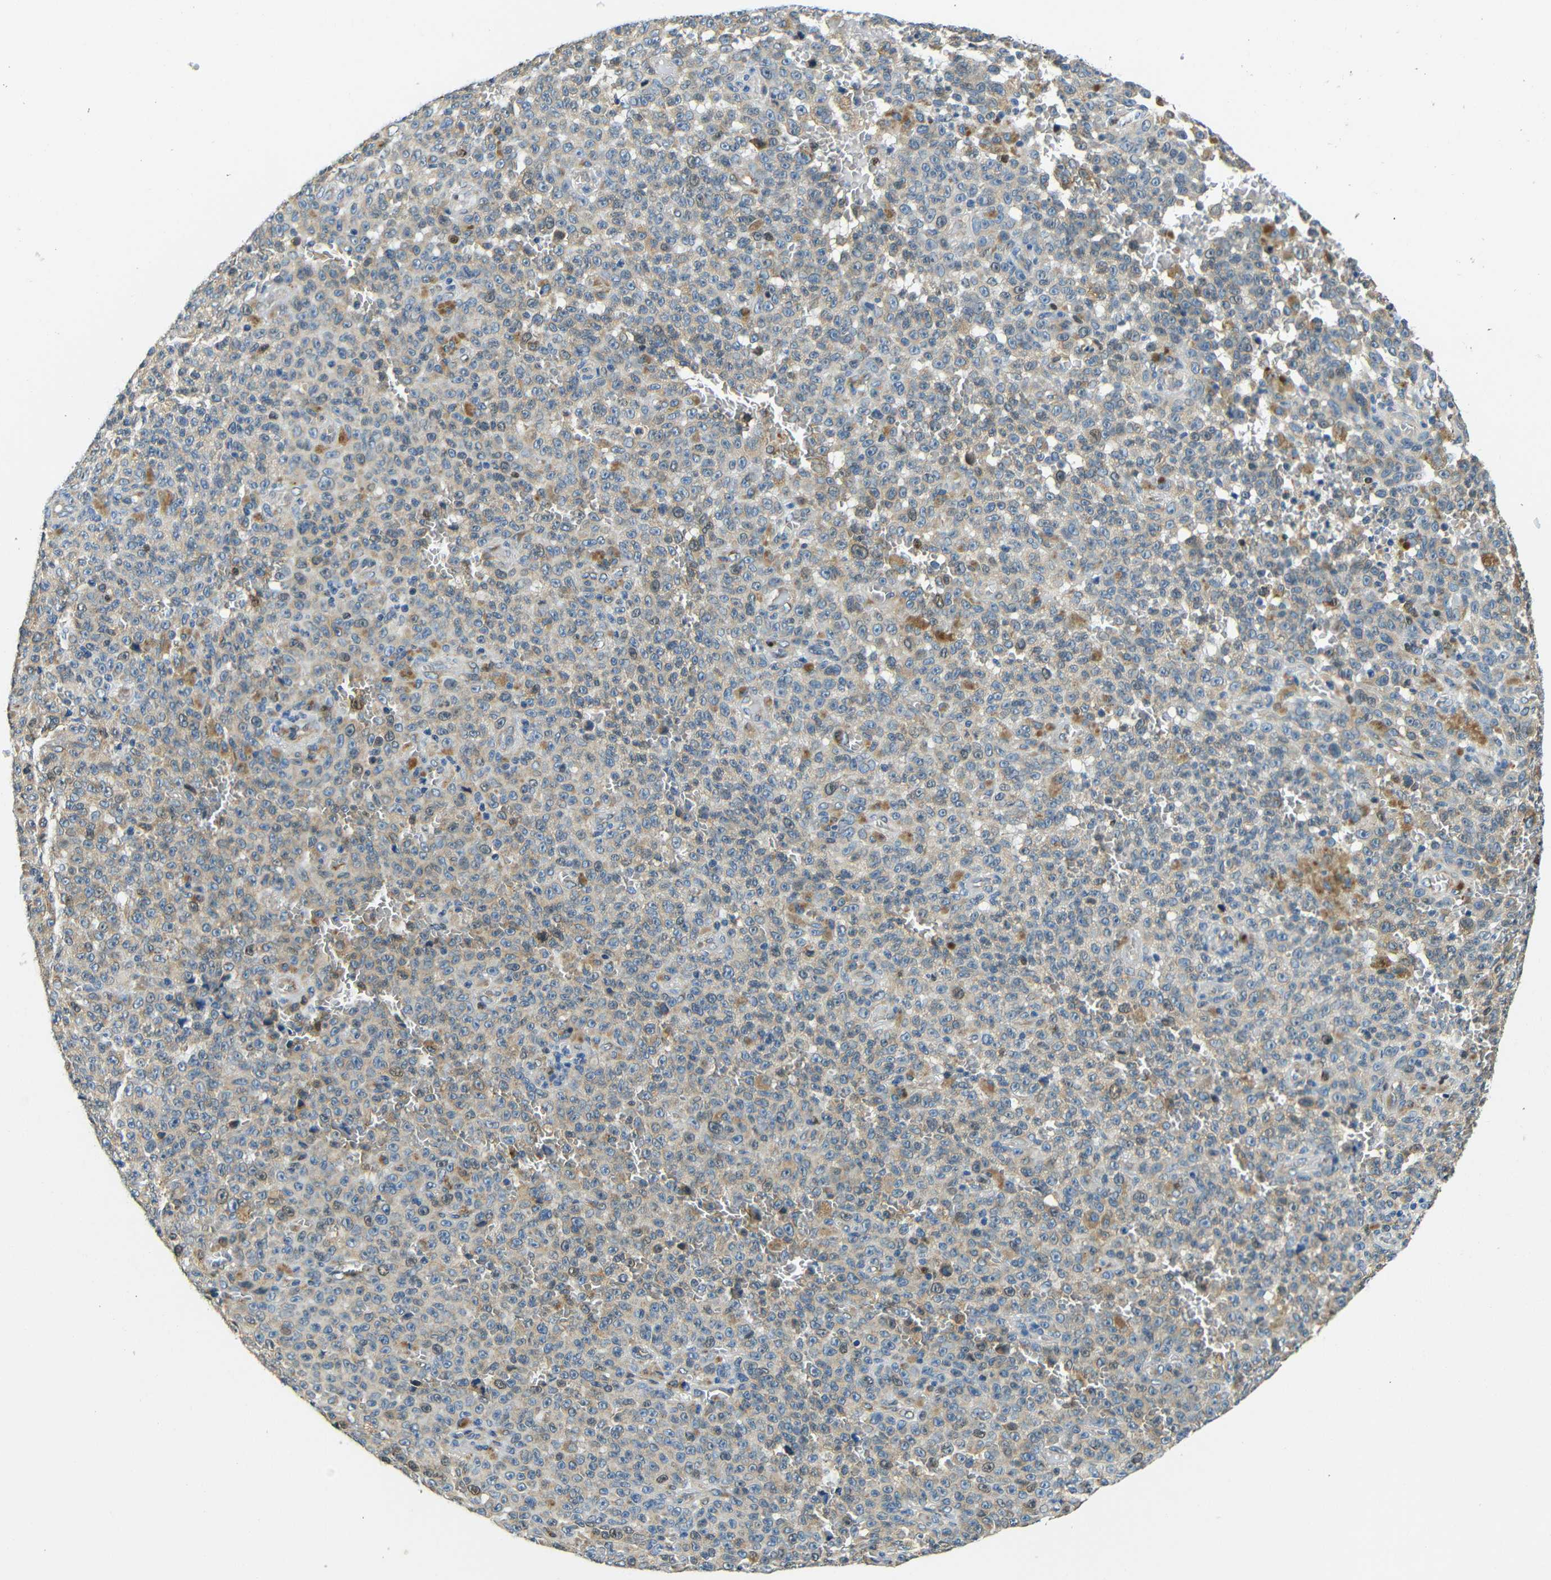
{"staining": {"intensity": "moderate", "quantity": "25%-75%", "location": "cytoplasmic/membranous"}, "tissue": "melanoma", "cell_type": "Tumor cells", "image_type": "cancer", "snomed": [{"axis": "morphology", "description": "Malignant melanoma, NOS"}, {"axis": "topography", "description": "Skin"}], "caption": "Melanoma stained for a protein (brown) demonstrates moderate cytoplasmic/membranous positive expression in approximately 25%-75% of tumor cells.", "gene": "VAPB", "patient": {"sex": "female", "age": 82}}